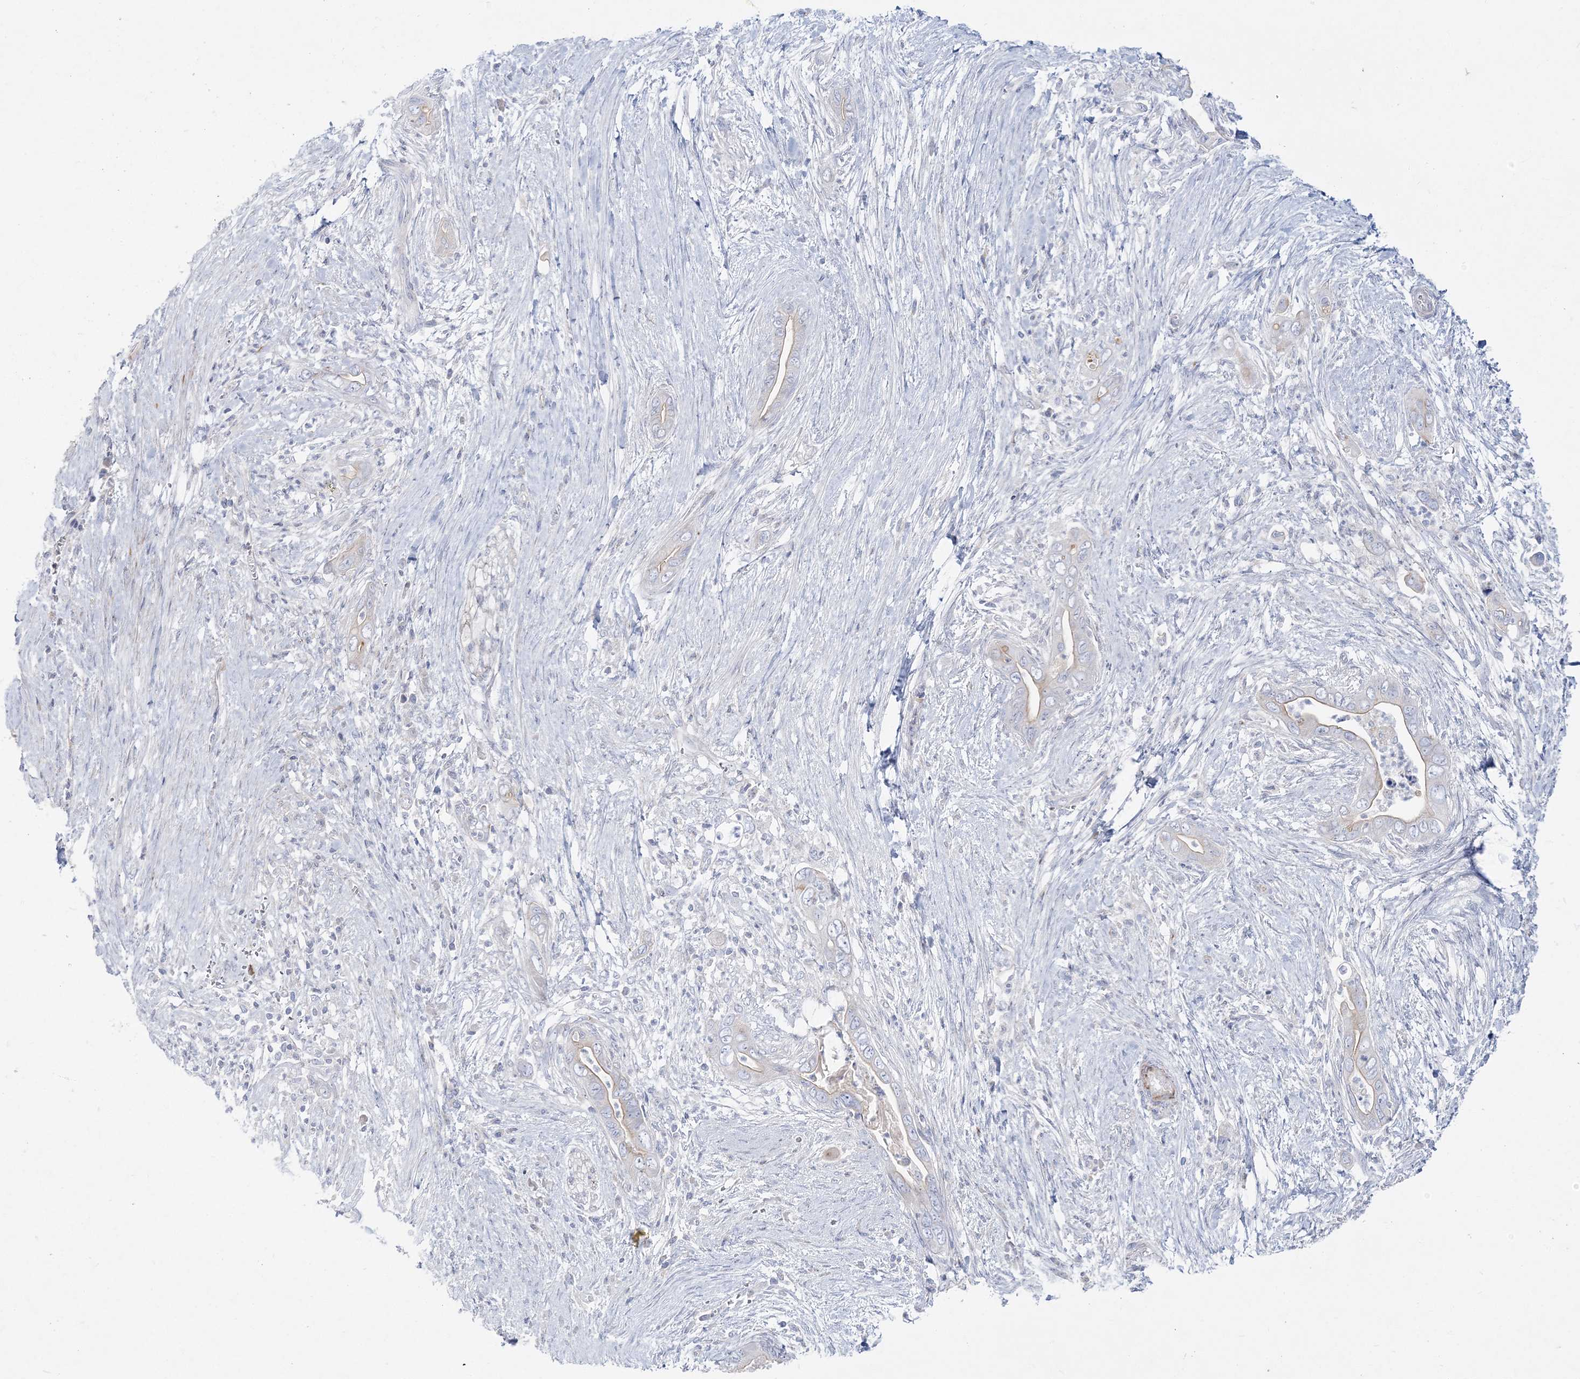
{"staining": {"intensity": "negative", "quantity": "none", "location": "none"}, "tissue": "pancreatic cancer", "cell_type": "Tumor cells", "image_type": "cancer", "snomed": [{"axis": "morphology", "description": "Adenocarcinoma, NOS"}, {"axis": "topography", "description": "Pancreas"}], "caption": "IHC of pancreatic cancer shows no positivity in tumor cells.", "gene": "GPAT2", "patient": {"sex": "male", "age": 75}}